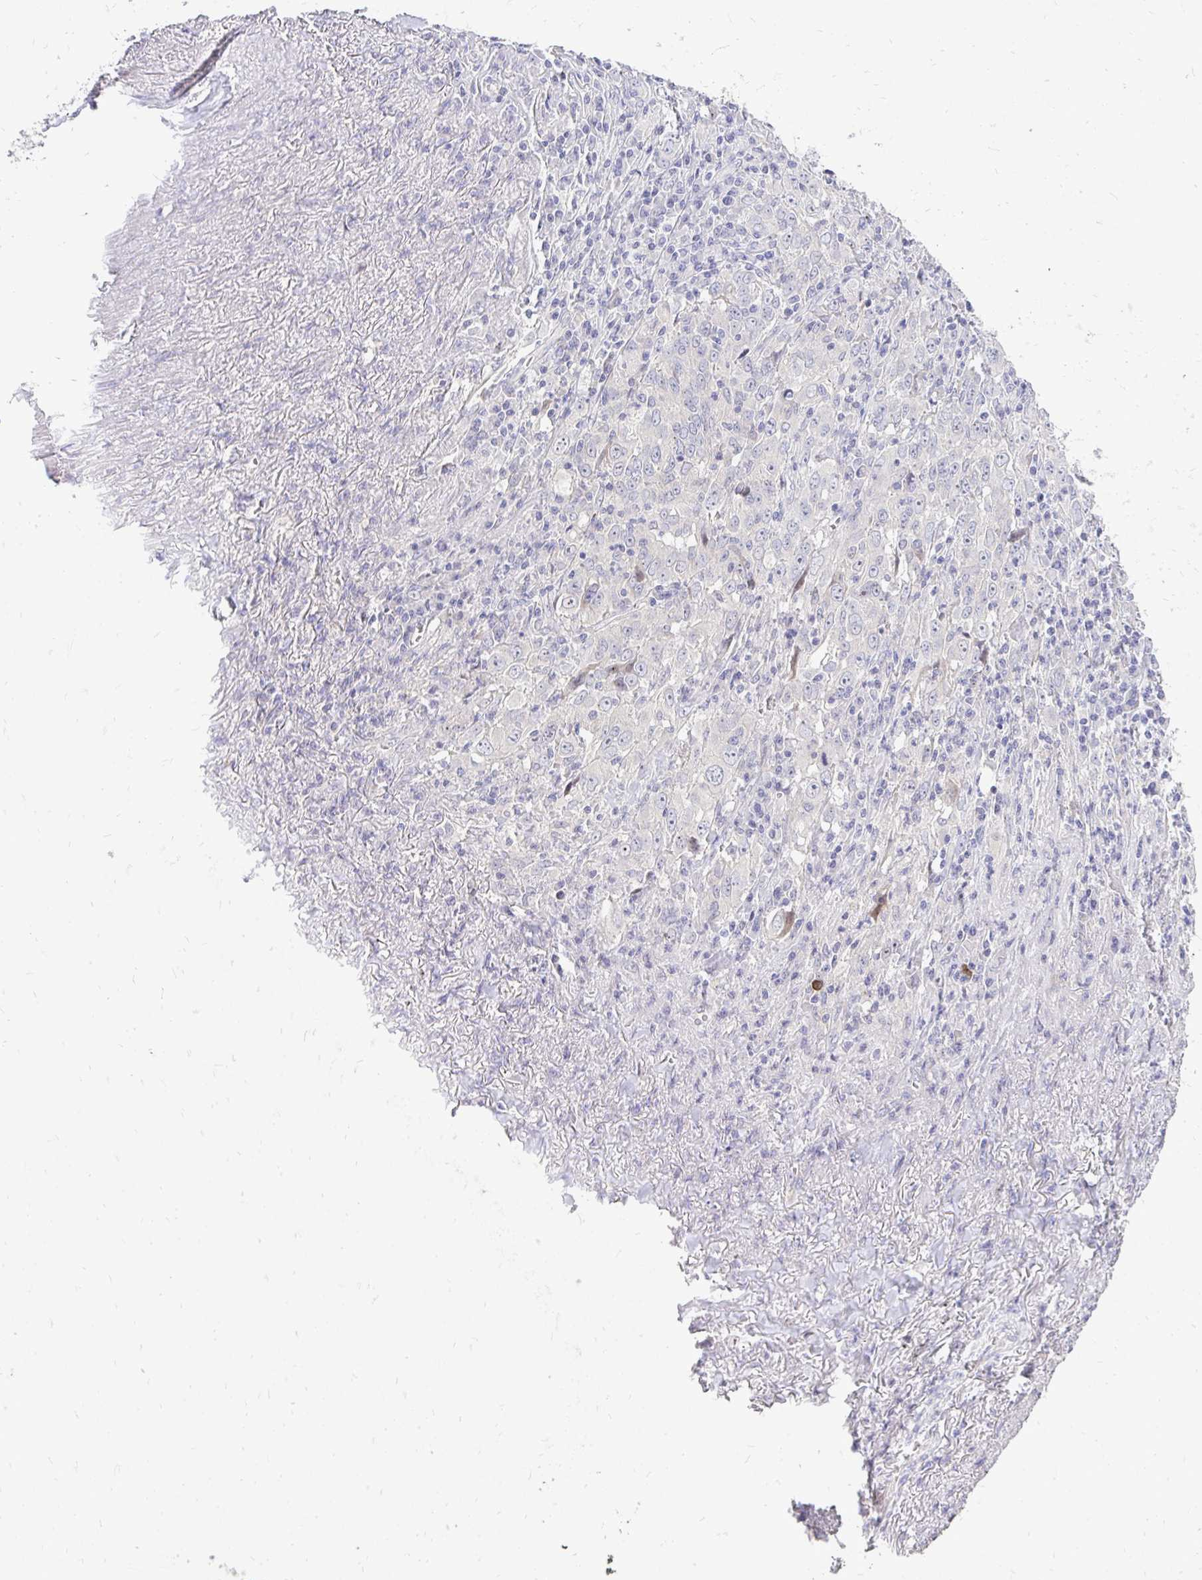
{"staining": {"intensity": "negative", "quantity": "none", "location": "none"}, "tissue": "lung cancer", "cell_type": "Tumor cells", "image_type": "cancer", "snomed": [{"axis": "morphology", "description": "Adenocarcinoma, NOS"}, {"axis": "topography", "description": "Lung"}], "caption": "IHC micrograph of human lung adenocarcinoma stained for a protein (brown), which displays no expression in tumor cells.", "gene": "OR8D1", "patient": {"sex": "male", "age": 67}}